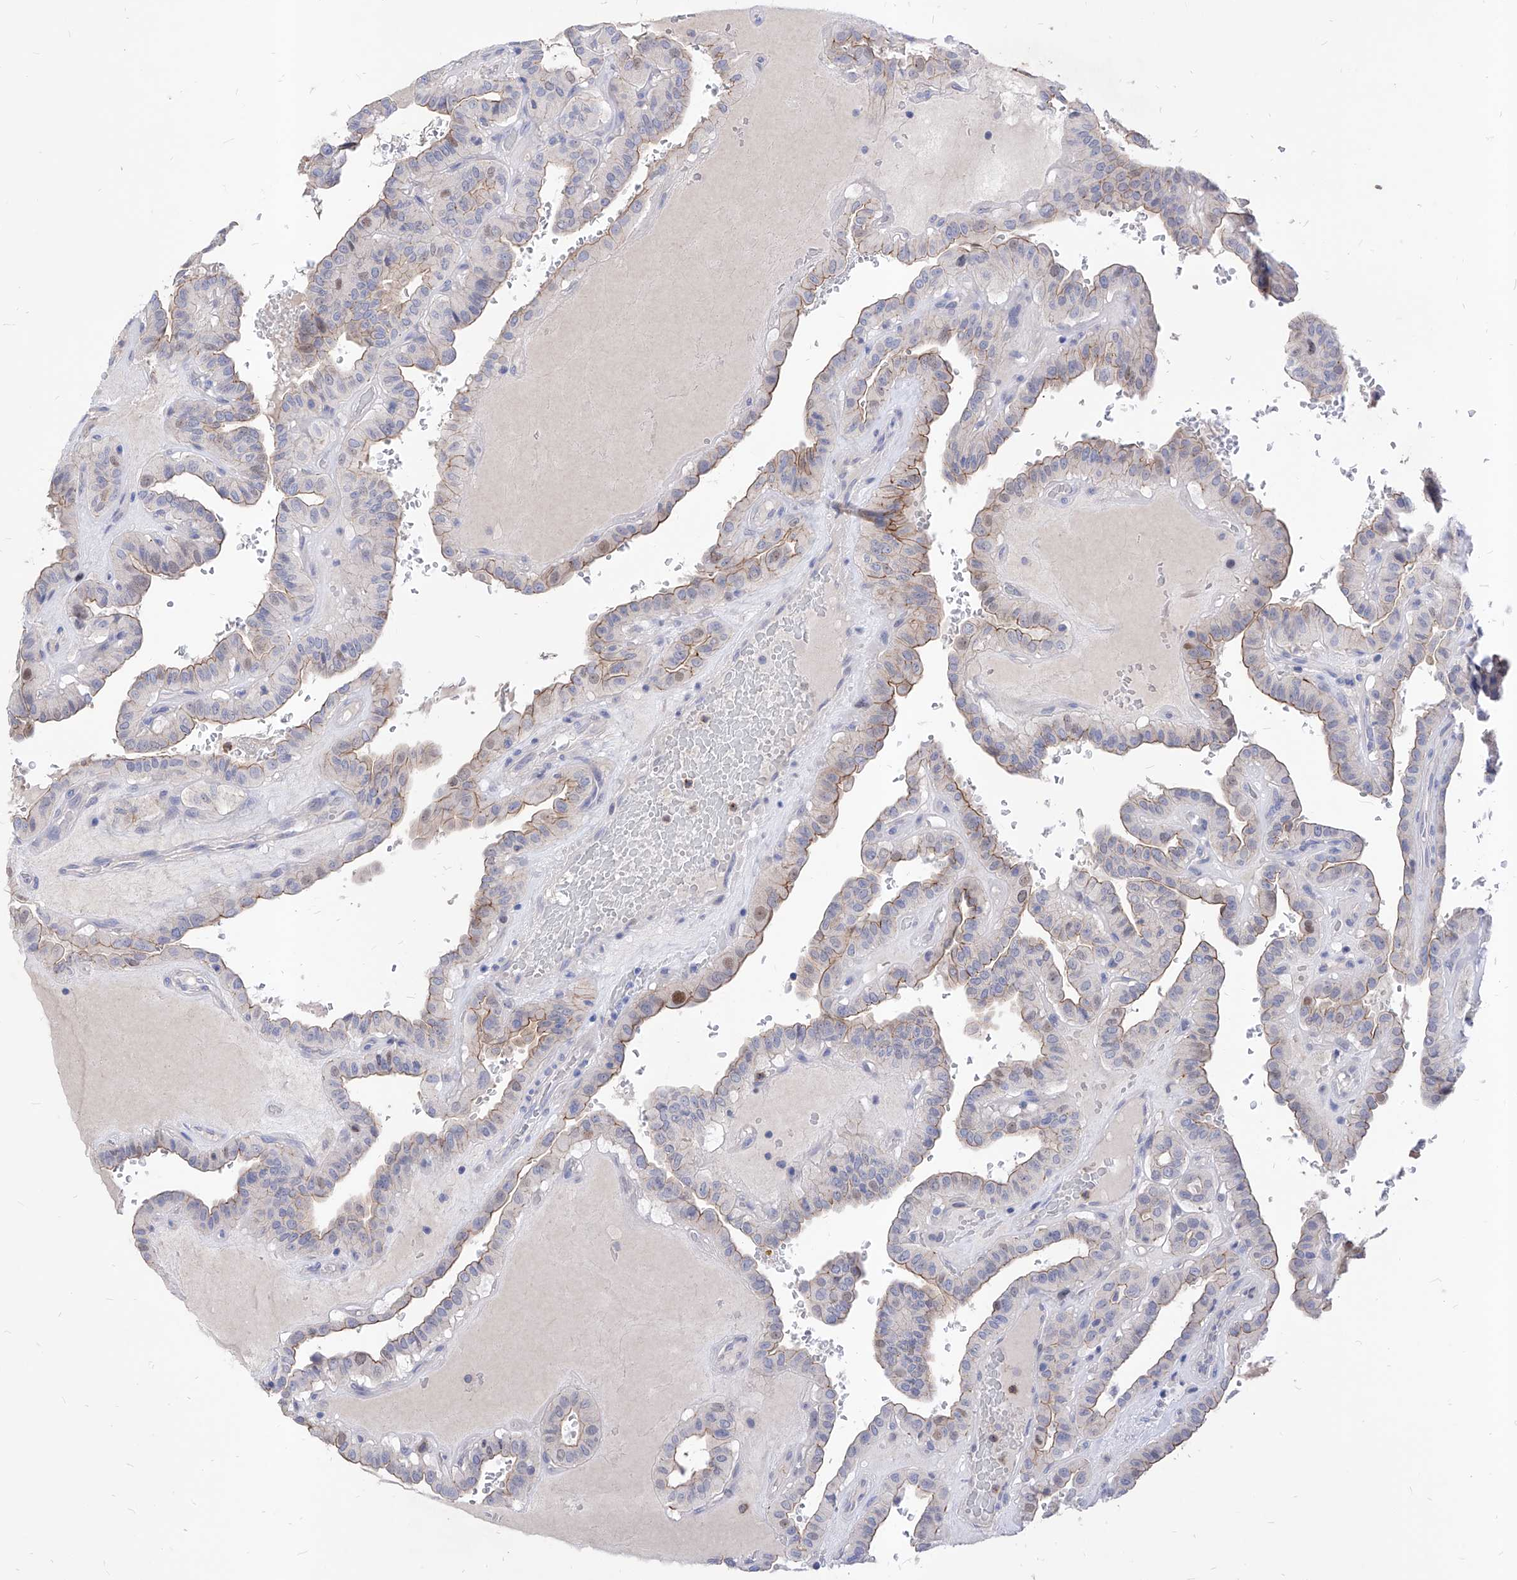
{"staining": {"intensity": "moderate", "quantity": "25%-75%", "location": "cytoplasmic/membranous"}, "tissue": "thyroid cancer", "cell_type": "Tumor cells", "image_type": "cancer", "snomed": [{"axis": "morphology", "description": "Papillary adenocarcinoma, NOS"}, {"axis": "topography", "description": "Thyroid gland"}], "caption": "DAB (3,3'-diaminobenzidine) immunohistochemical staining of papillary adenocarcinoma (thyroid) demonstrates moderate cytoplasmic/membranous protein positivity in about 25%-75% of tumor cells. Using DAB (brown) and hematoxylin (blue) stains, captured at high magnification using brightfield microscopy.", "gene": "VAX1", "patient": {"sex": "male", "age": 77}}